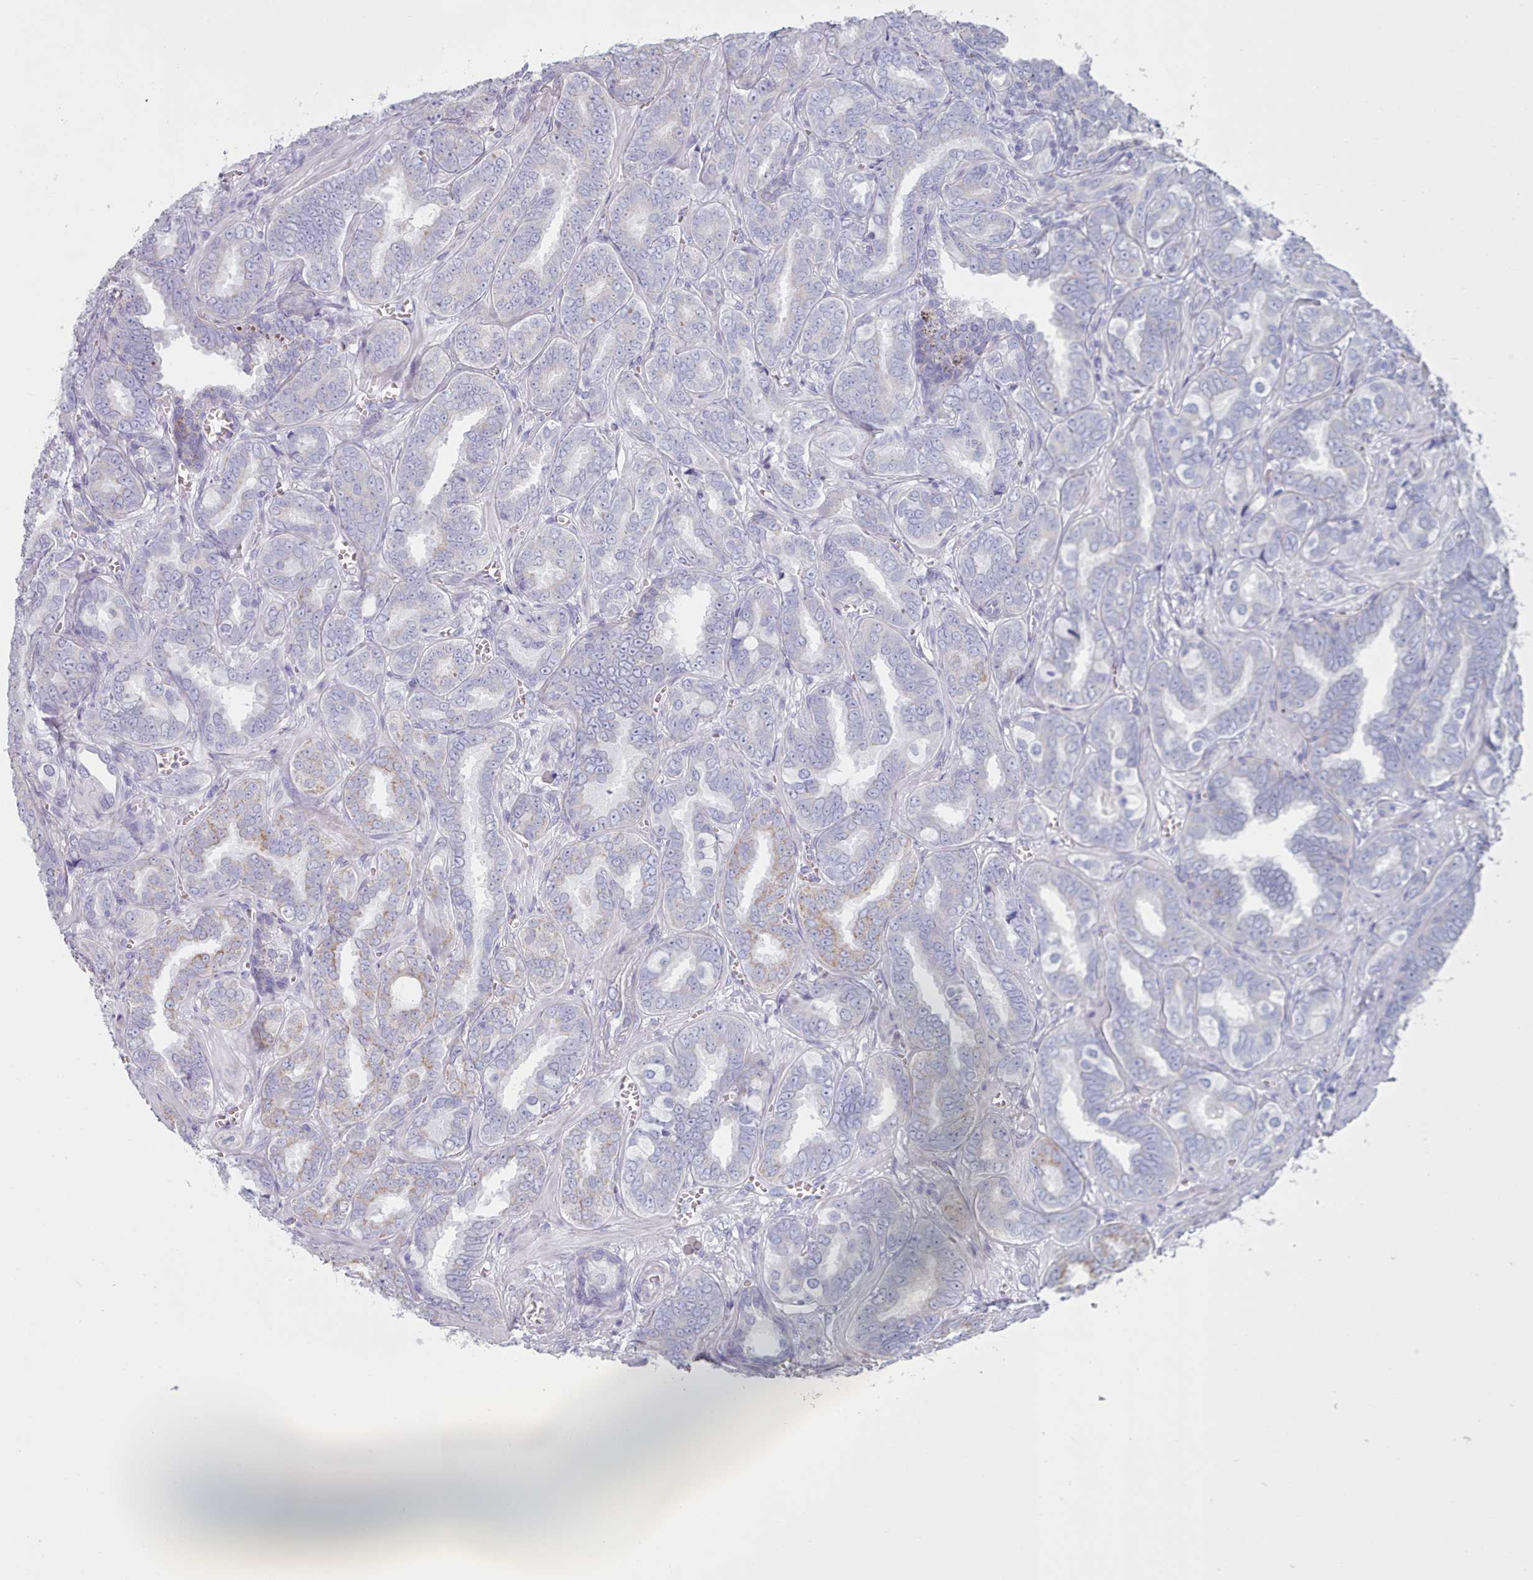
{"staining": {"intensity": "moderate", "quantity": "<25%", "location": "cytoplasmic/membranous"}, "tissue": "prostate cancer", "cell_type": "Tumor cells", "image_type": "cancer", "snomed": [{"axis": "morphology", "description": "Adenocarcinoma, High grade"}, {"axis": "topography", "description": "Prostate"}], "caption": "Prostate cancer stained with immunohistochemistry reveals moderate cytoplasmic/membranous positivity in about <25% of tumor cells.", "gene": "HAO1", "patient": {"sex": "male", "age": 67}}